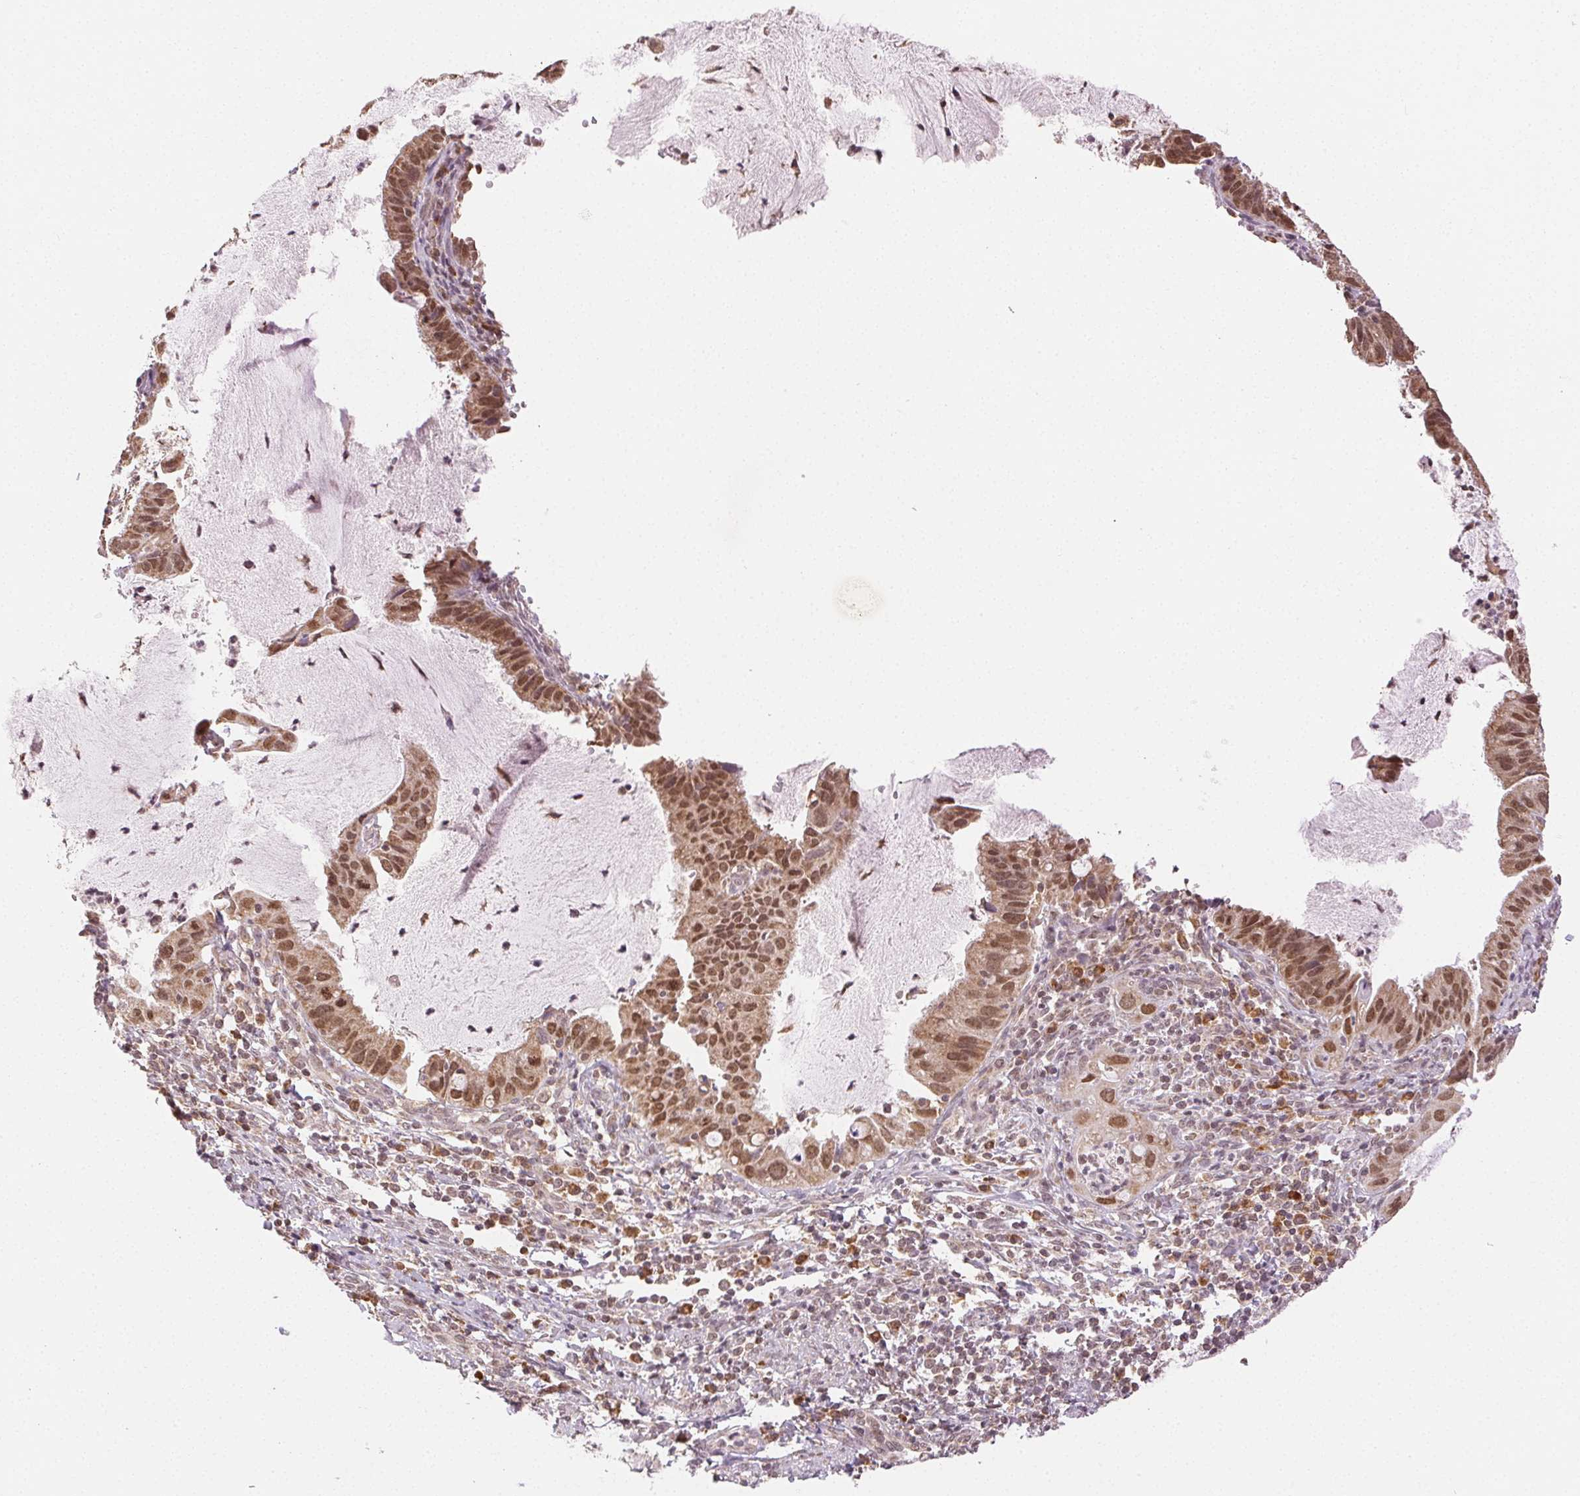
{"staining": {"intensity": "moderate", "quantity": ">75%", "location": "nuclear"}, "tissue": "cervical cancer", "cell_type": "Tumor cells", "image_type": "cancer", "snomed": [{"axis": "morphology", "description": "Adenocarcinoma, NOS"}, {"axis": "topography", "description": "Cervix"}], "caption": "A histopathology image of cervical cancer (adenocarcinoma) stained for a protein reveals moderate nuclear brown staining in tumor cells. The protein is stained brown, and the nuclei are stained in blue (DAB (3,3'-diaminobenzidine) IHC with brightfield microscopy, high magnification).", "gene": "PIWIL4", "patient": {"sex": "female", "age": 34}}